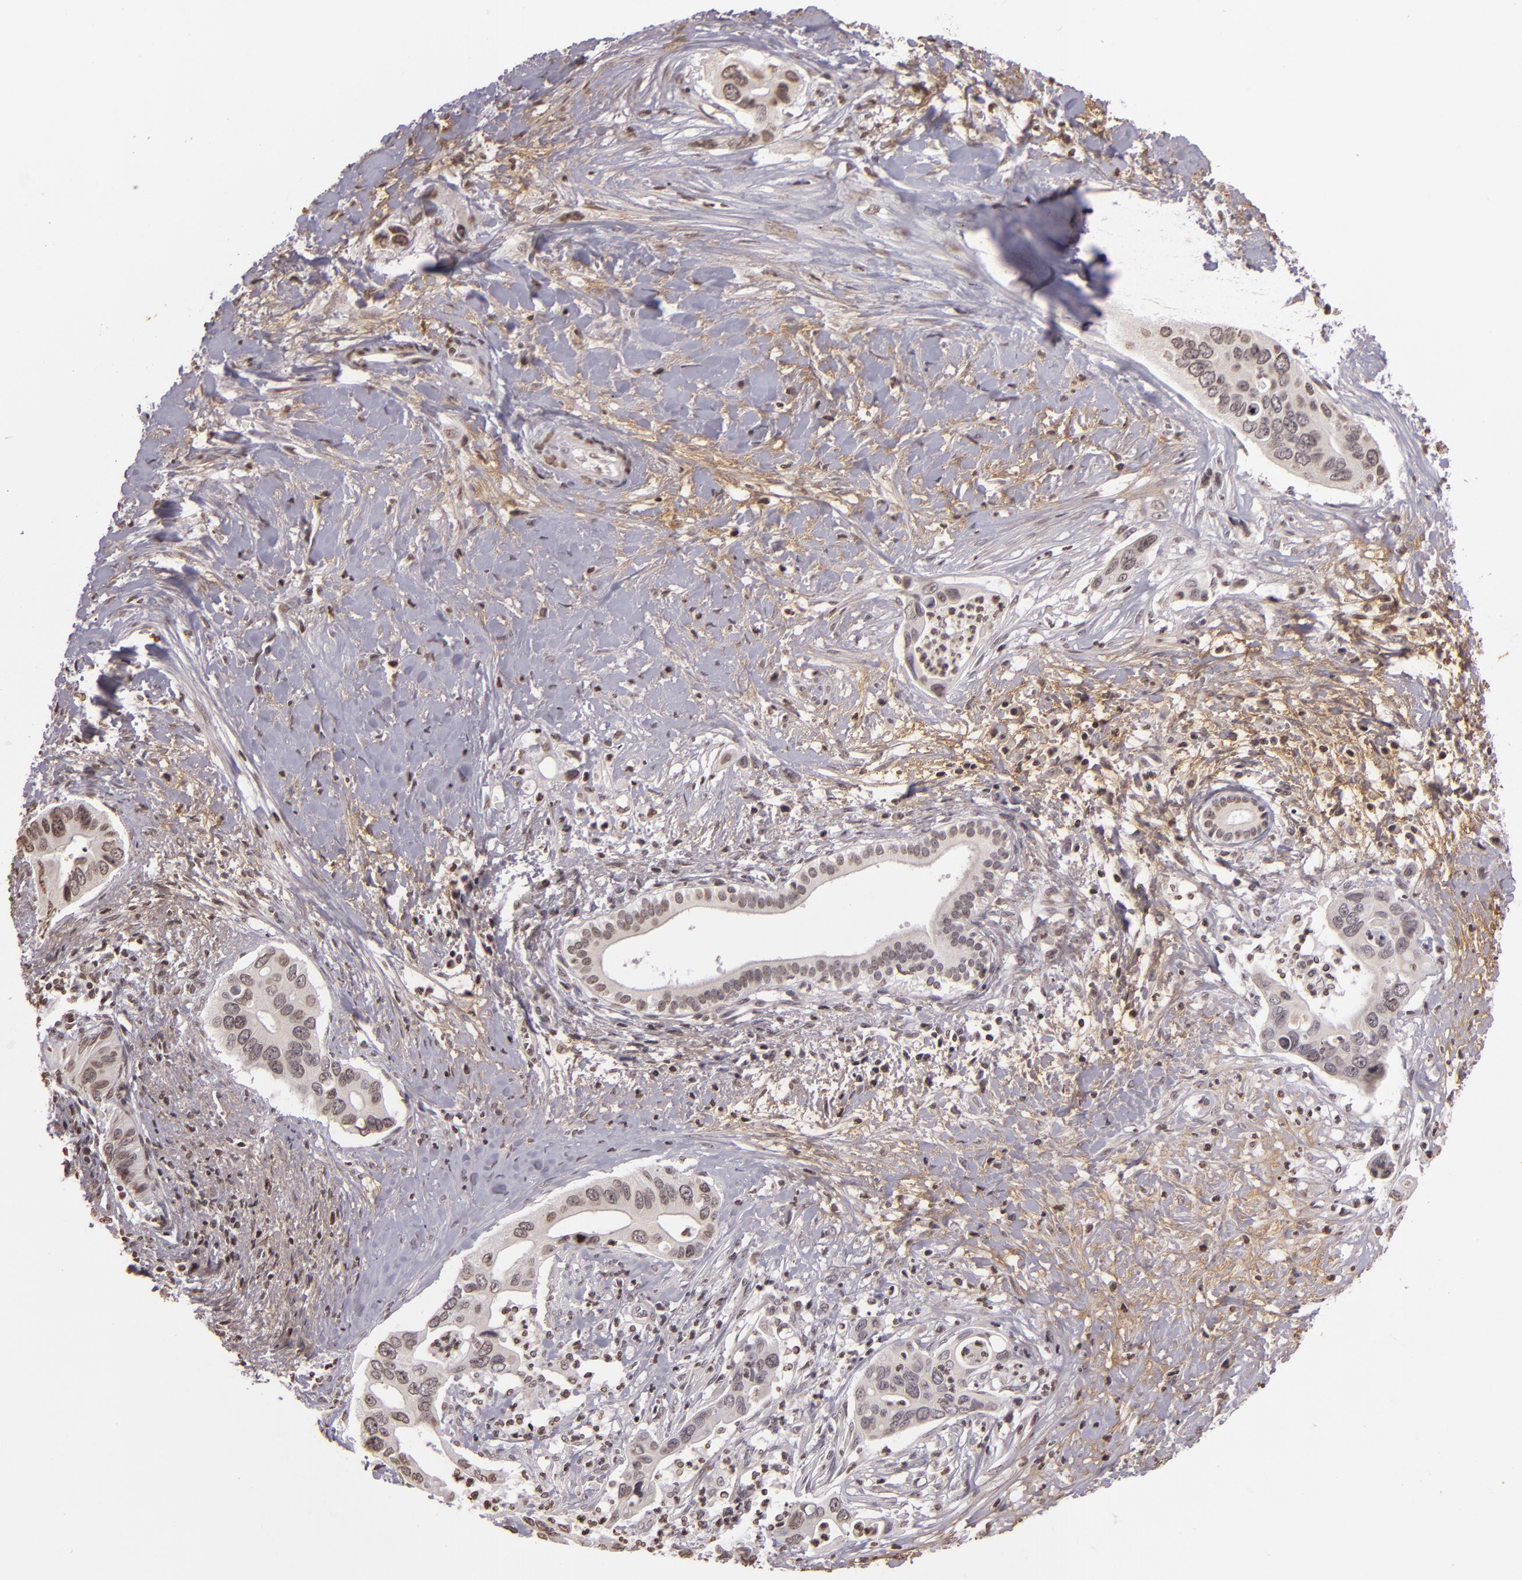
{"staining": {"intensity": "weak", "quantity": "25%-75%", "location": "nuclear"}, "tissue": "liver cancer", "cell_type": "Tumor cells", "image_type": "cancer", "snomed": [{"axis": "morphology", "description": "Cholangiocarcinoma"}, {"axis": "topography", "description": "Liver"}], "caption": "A high-resolution micrograph shows immunohistochemistry (IHC) staining of liver cancer, which exhibits weak nuclear positivity in about 25%-75% of tumor cells.", "gene": "THRB", "patient": {"sex": "female", "age": 65}}